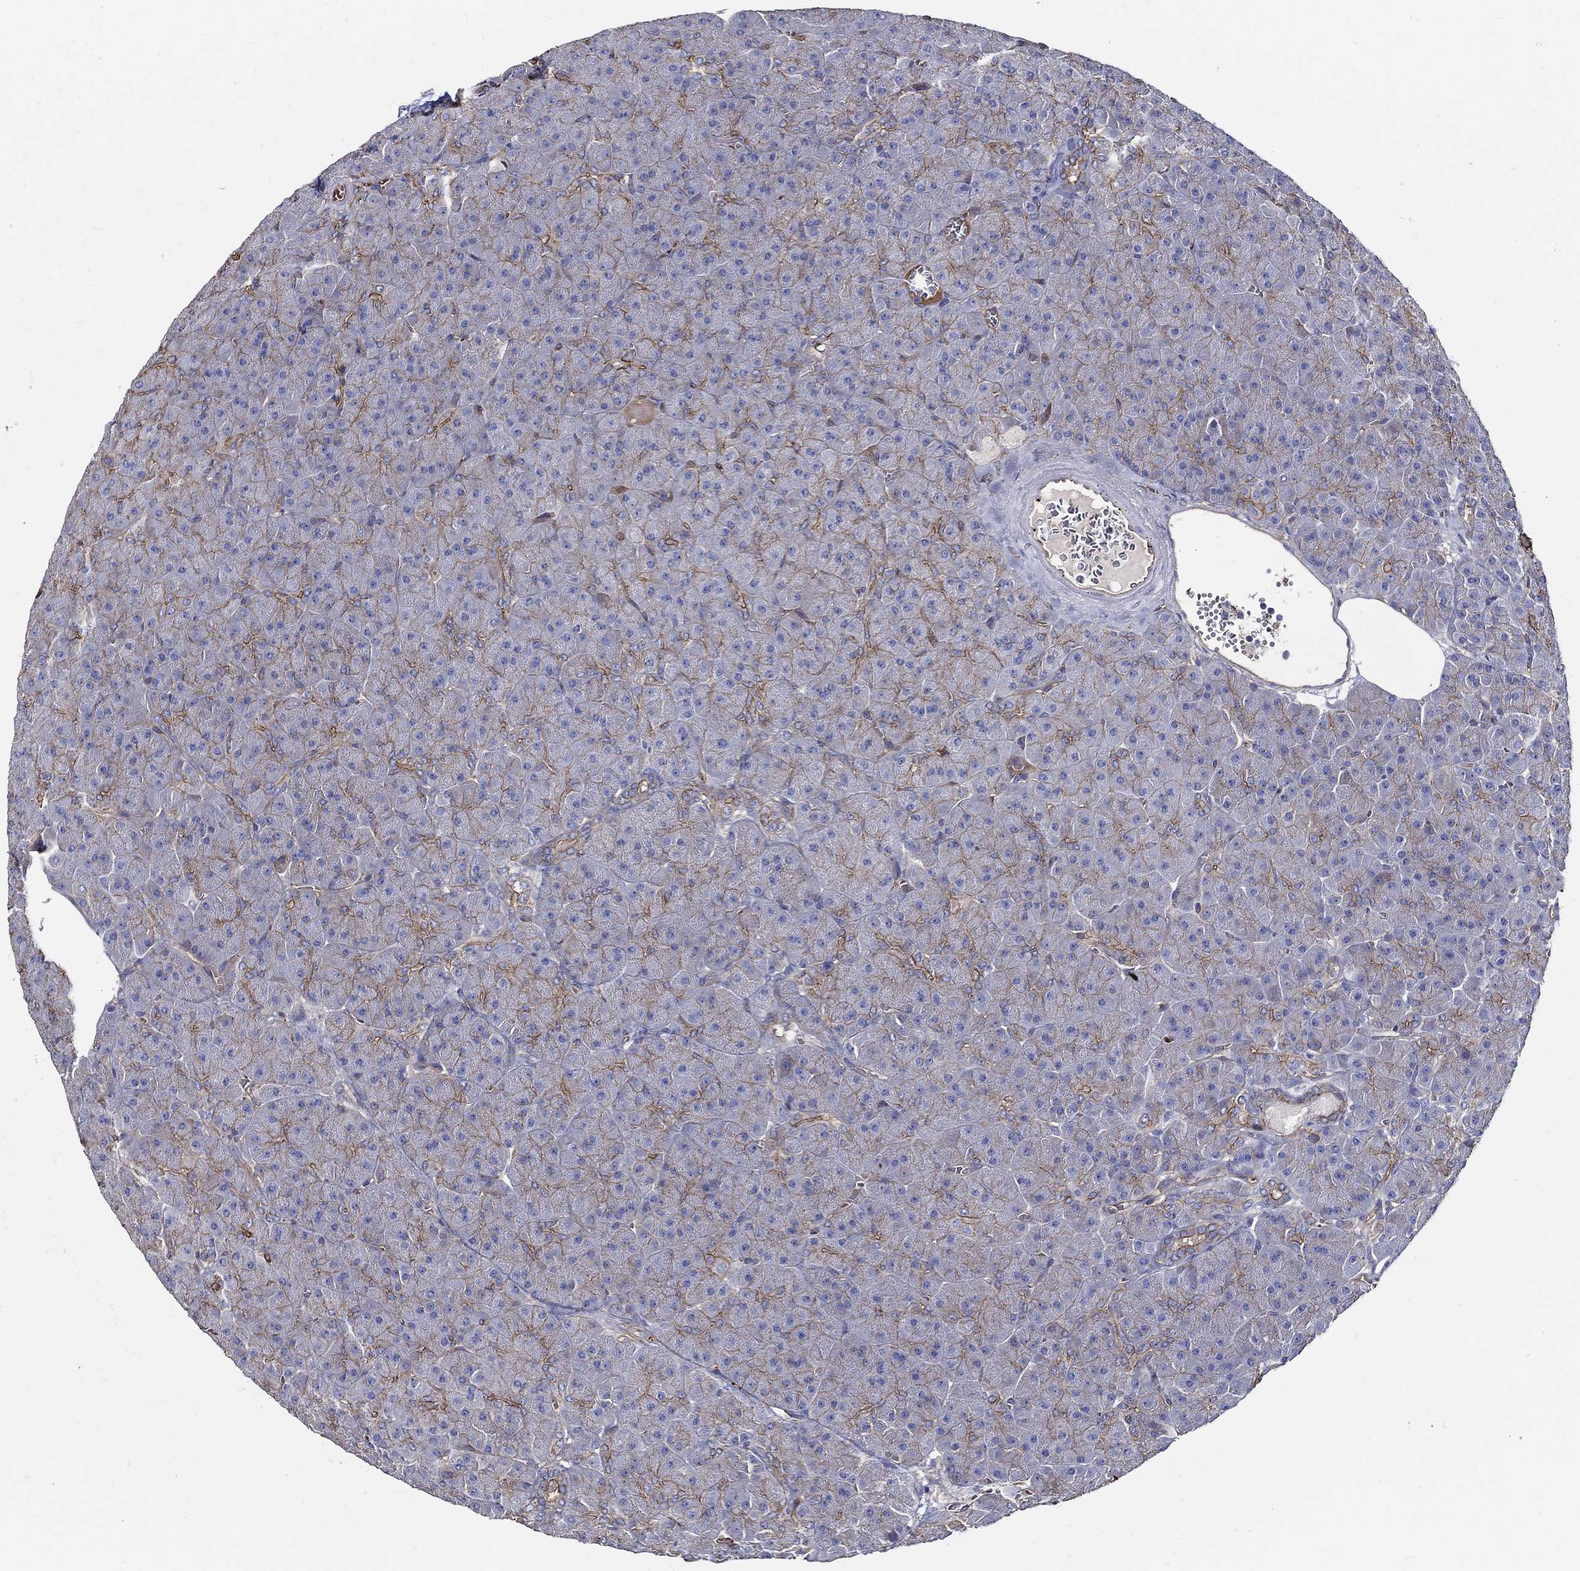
{"staining": {"intensity": "strong", "quantity": "25%-75%", "location": "cytoplasmic/membranous"}, "tissue": "pancreas", "cell_type": "Exocrine glandular cells", "image_type": "normal", "snomed": [{"axis": "morphology", "description": "Normal tissue, NOS"}, {"axis": "topography", "description": "Pancreas"}], "caption": "A photomicrograph of pancreas stained for a protein demonstrates strong cytoplasmic/membranous brown staining in exocrine glandular cells.", "gene": "APBB3", "patient": {"sex": "male", "age": 61}}